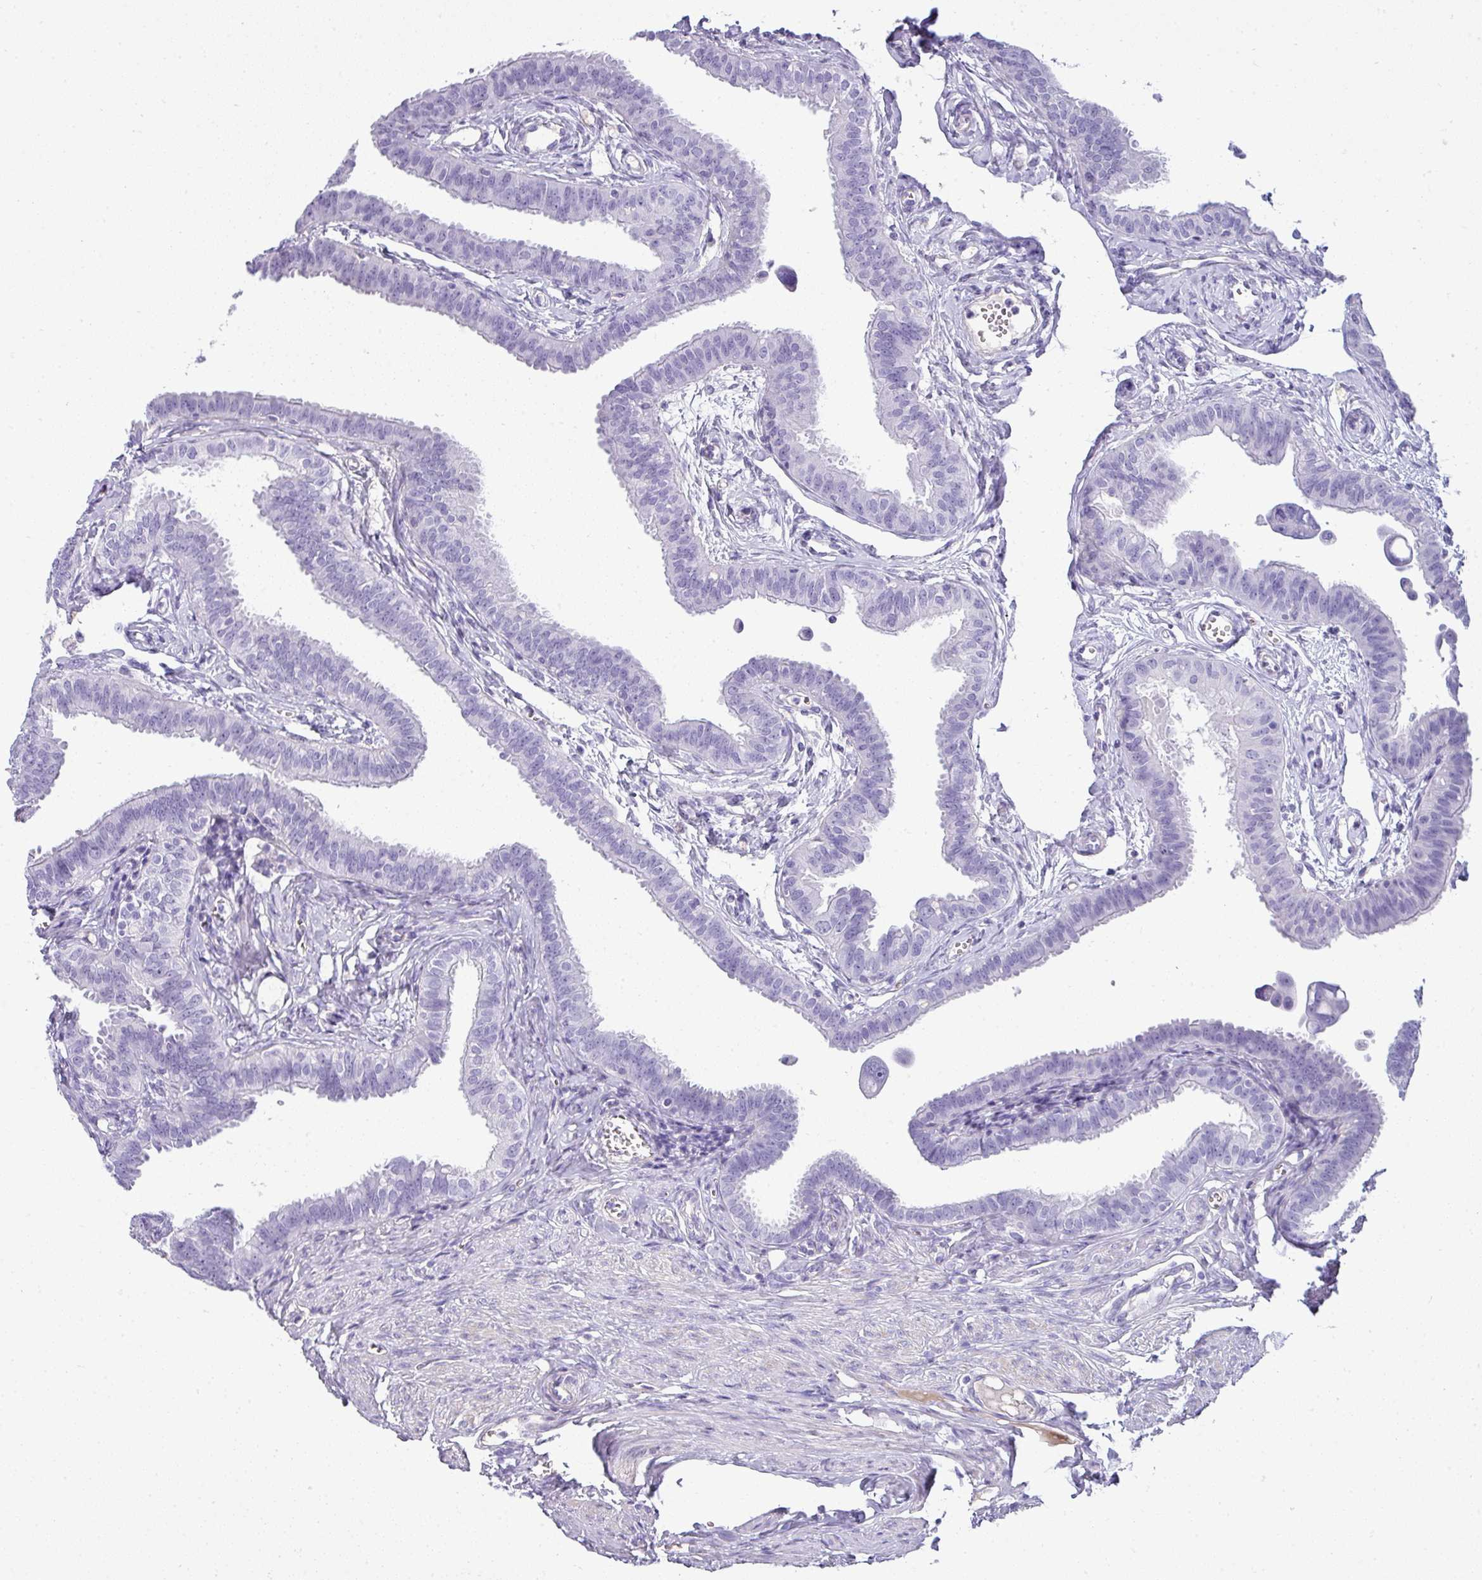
{"staining": {"intensity": "negative", "quantity": "none", "location": "none"}, "tissue": "fallopian tube", "cell_type": "Glandular cells", "image_type": "normal", "snomed": [{"axis": "morphology", "description": "Normal tissue, NOS"}, {"axis": "morphology", "description": "Carcinoma, NOS"}, {"axis": "topography", "description": "Fallopian tube"}, {"axis": "topography", "description": "Ovary"}], "caption": "Glandular cells are negative for brown protein staining in unremarkable fallopian tube. (DAB (3,3'-diaminobenzidine) IHC with hematoxylin counter stain).", "gene": "VCX2", "patient": {"sex": "female", "age": 59}}